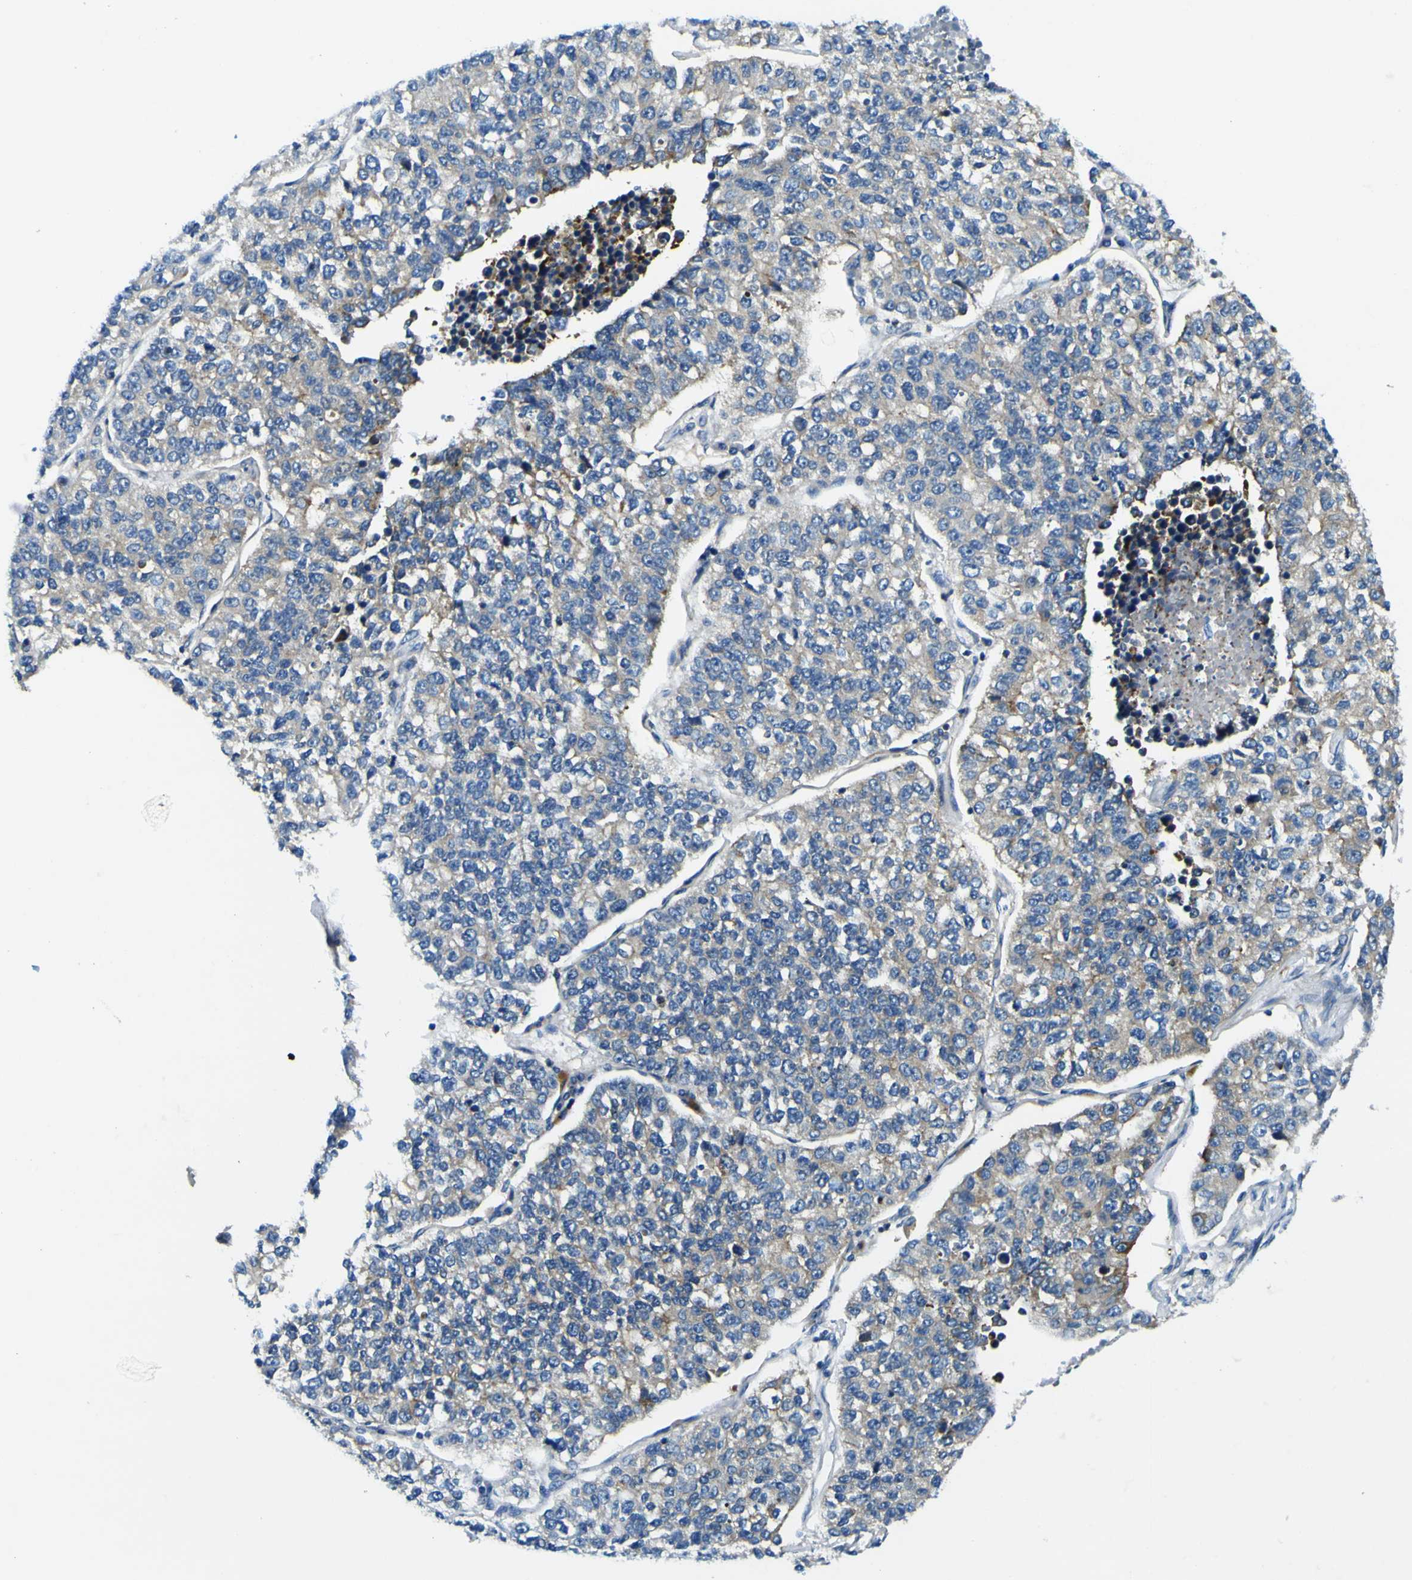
{"staining": {"intensity": "moderate", "quantity": "<25%", "location": "cytoplasmic/membranous"}, "tissue": "lung cancer", "cell_type": "Tumor cells", "image_type": "cancer", "snomed": [{"axis": "morphology", "description": "Adenocarcinoma, NOS"}, {"axis": "topography", "description": "Lung"}], "caption": "The micrograph exhibits staining of lung adenocarcinoma, revealing moderate cytoplasmic/membranous protein staining (brown color) within tumor cells.", "gene": "CLSTN1", "patient": {"sex": "male", "age": 49}}